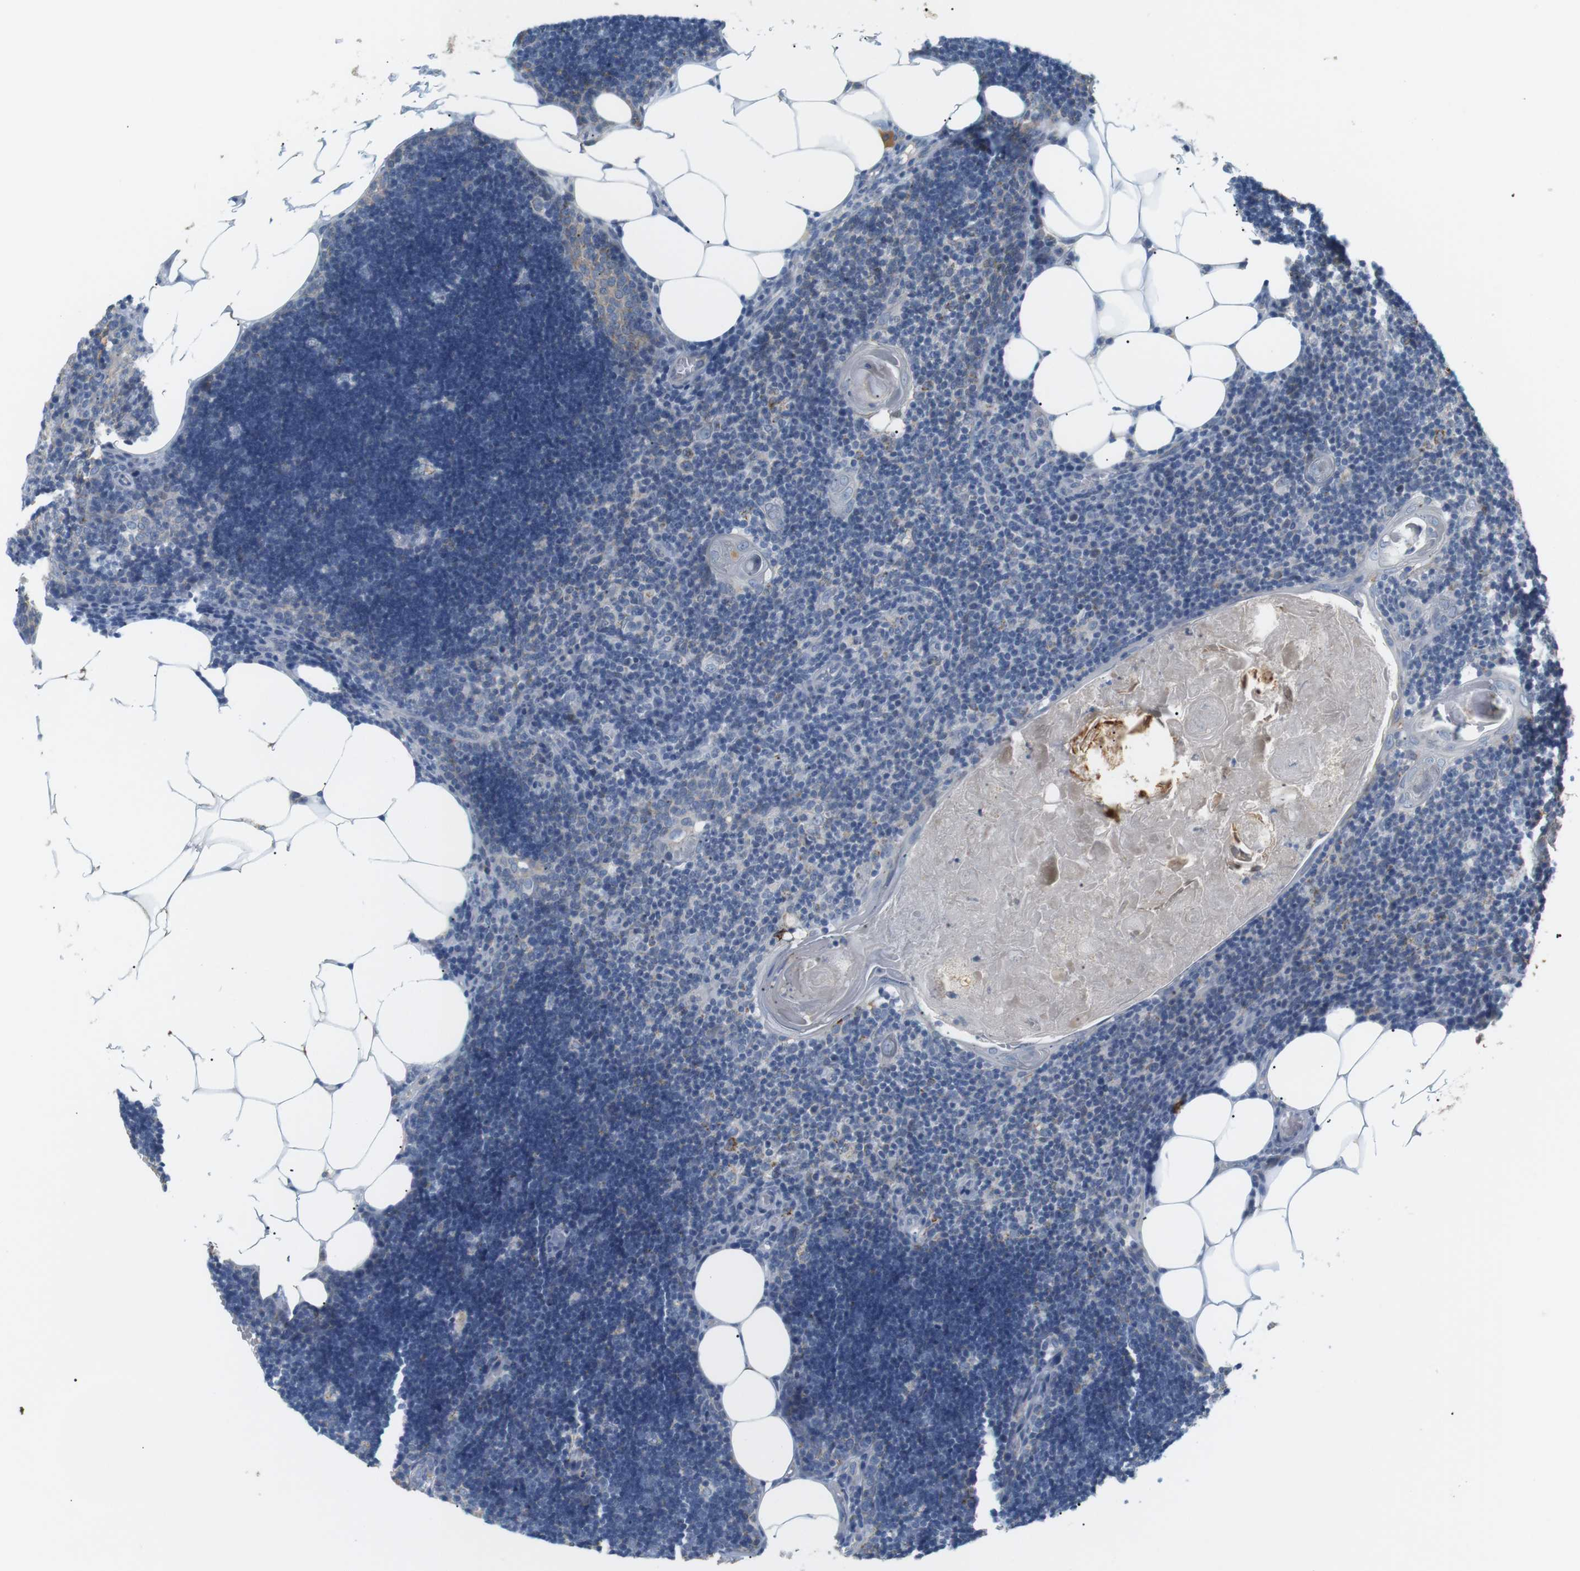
{"staining": {"intensity": "negative", "quantity": "none", "location": "none"}, "tissue": "lymph node", "cell_type": "Germinal center cells", "image_type": "normal", "snomed": [{"axis": "morphology", "description": "Normal tissue, NOS"}, {"axis": "topography", "description": "Lymph node"}], "caption": "A photomicrograph of lymph node stained for a protein exhibits no brown staining in germinal center cells.", "gene": "CD300E", "patient": {"sex": "male", "age": 33}}